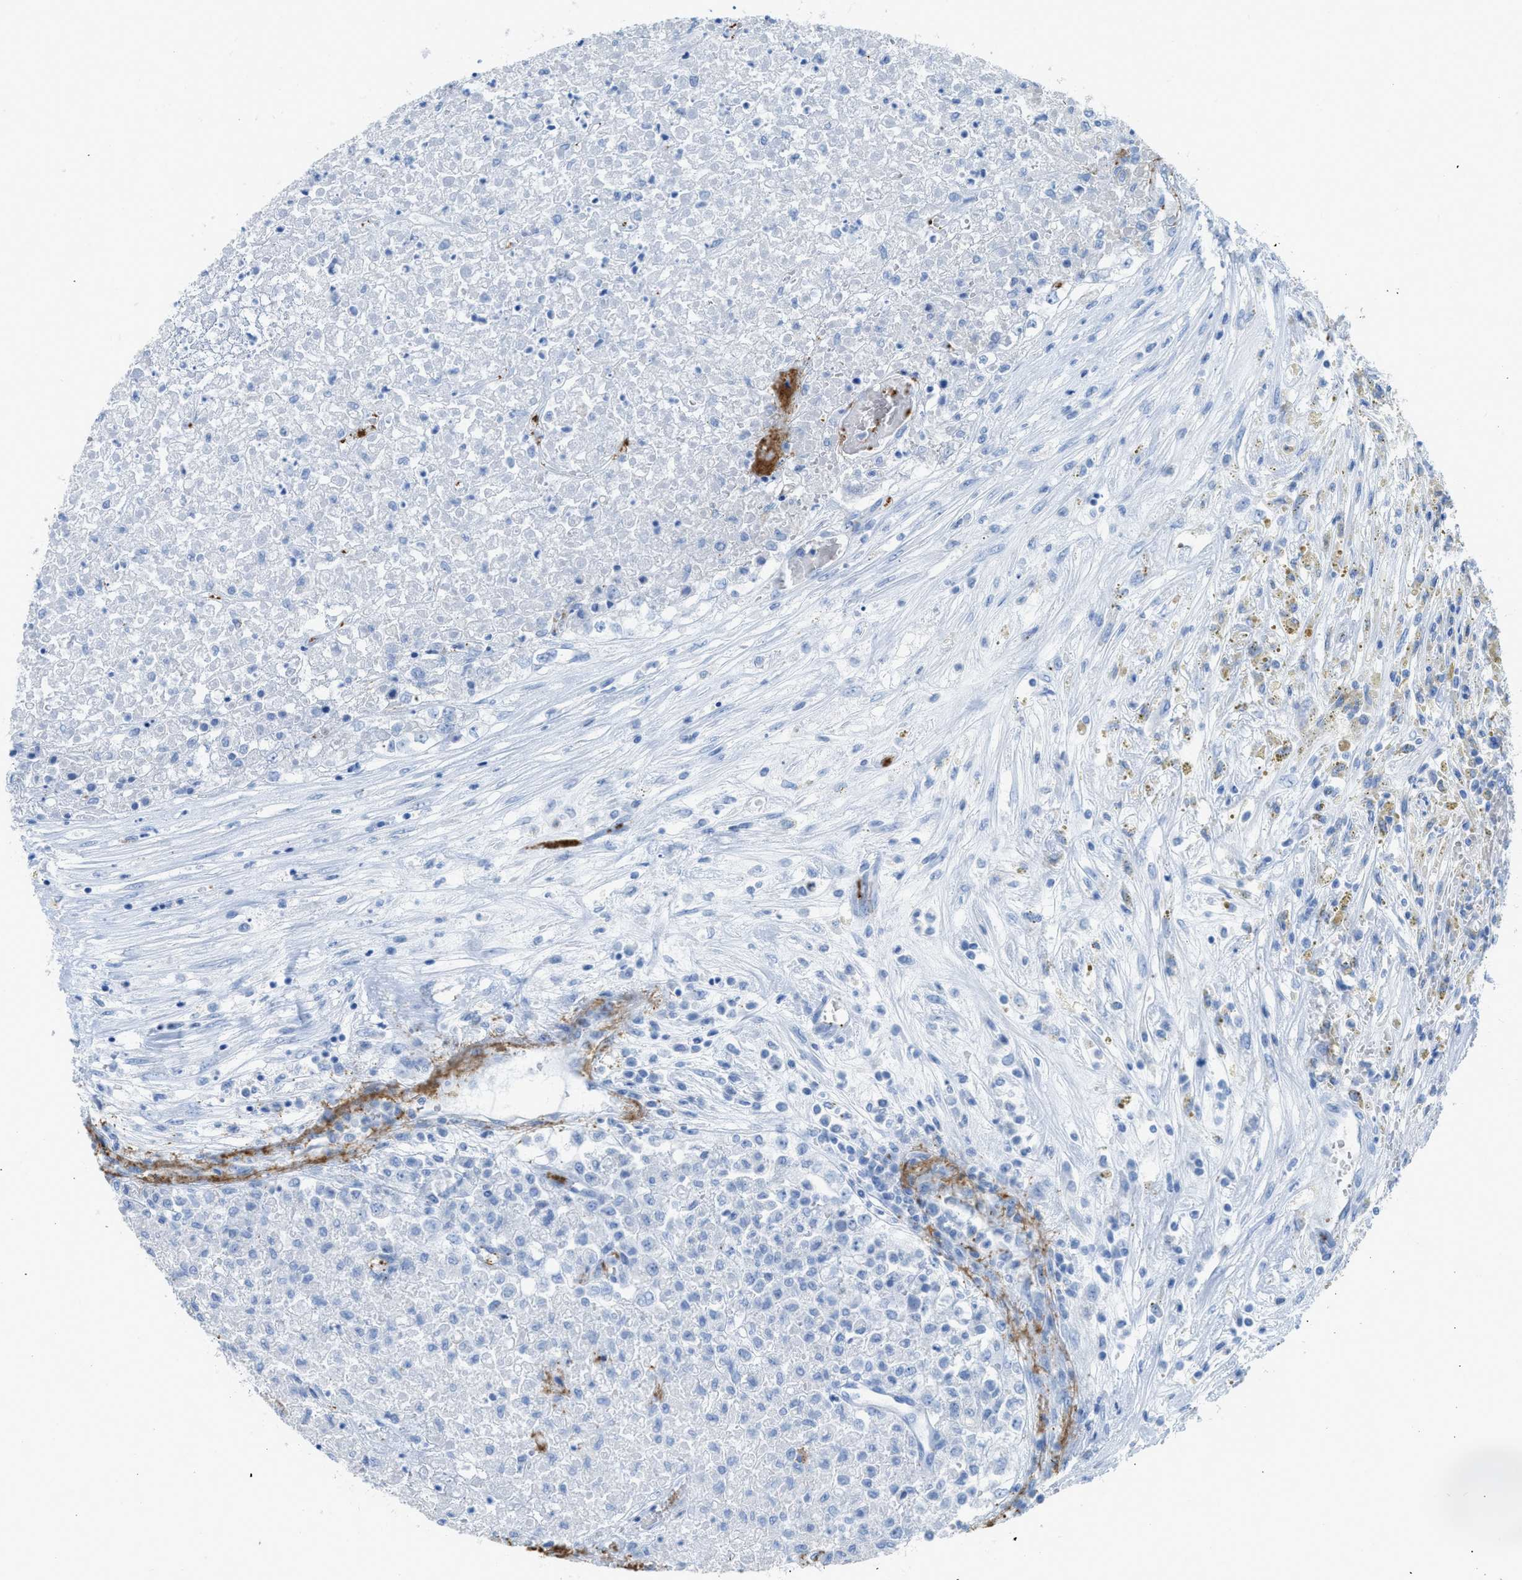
{"staining": {"intensity": "negative", "quantity": "none", "location": "none"}, "tissue": "renal cancer", "cell_type": "Tumor cells", "image_type": "cancer", "snomed": [{"axis": "morphology", "description": "Adenocarcinoma, NOS"}, {"axis": "topography", "description": "Kidney"}], "caption": "Immunohistochemical staining of human renal cancer (adenocarcinoma) displays no significant positivity in tumor cells.", "gene": "FAIM2", "patient": {"sex": "female", "age": 54}}